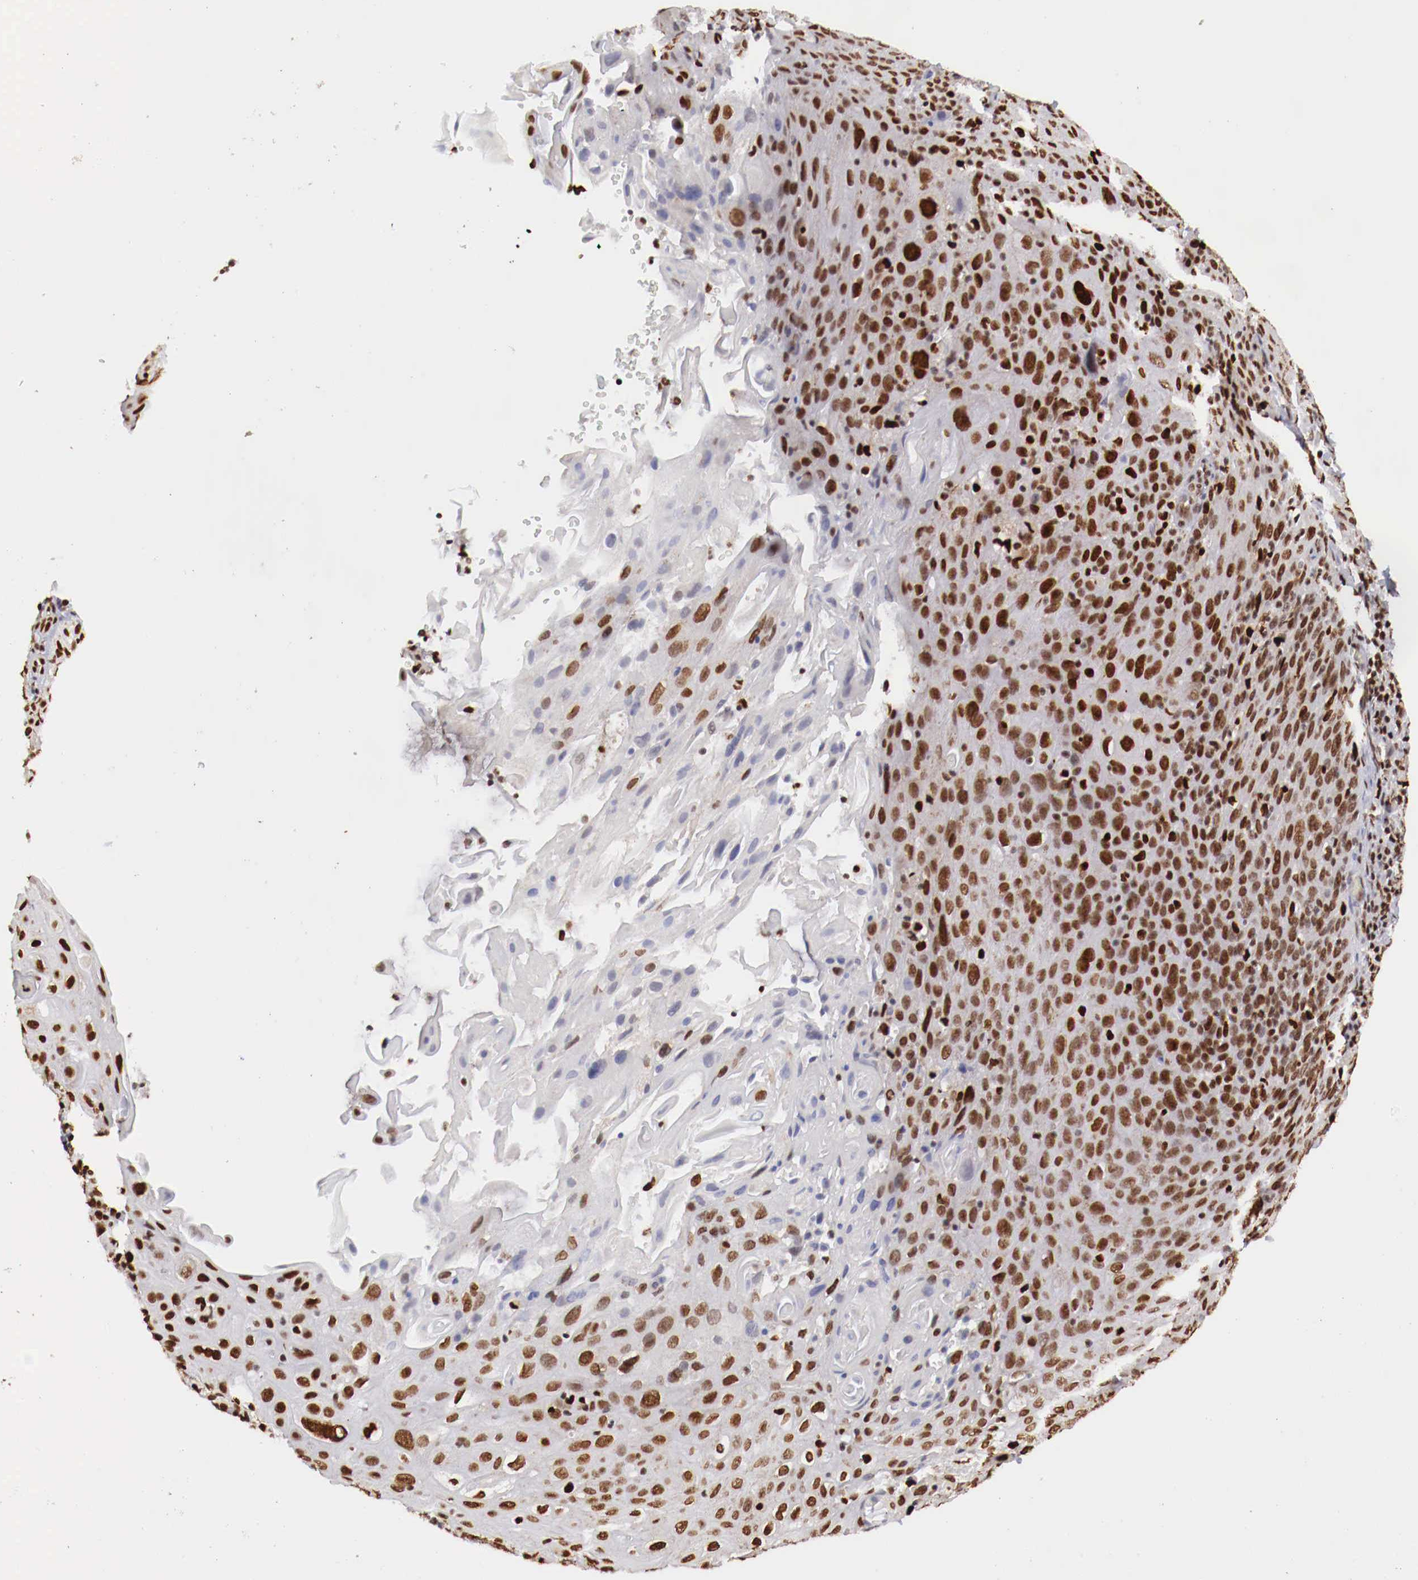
{"staining": {"intensity": "strong", "quantity": ">75%", "location": "nuclear"}, "tissue": "cervical cancer", "cell_type": "Tumor cells", "image_type": "cancer", "snomed": [{"axis": "morphology", "description": "Squamous cell carcinoma, NOS"}, {"axis": "topography", "description": "Cervix"}], "caption": "Cervical squamous cell carcinoma stained with a protein marker demonstrates strong staining in tumor cells.", "gene": "MAX", "patient": {"sex": "female", "age": 54}}